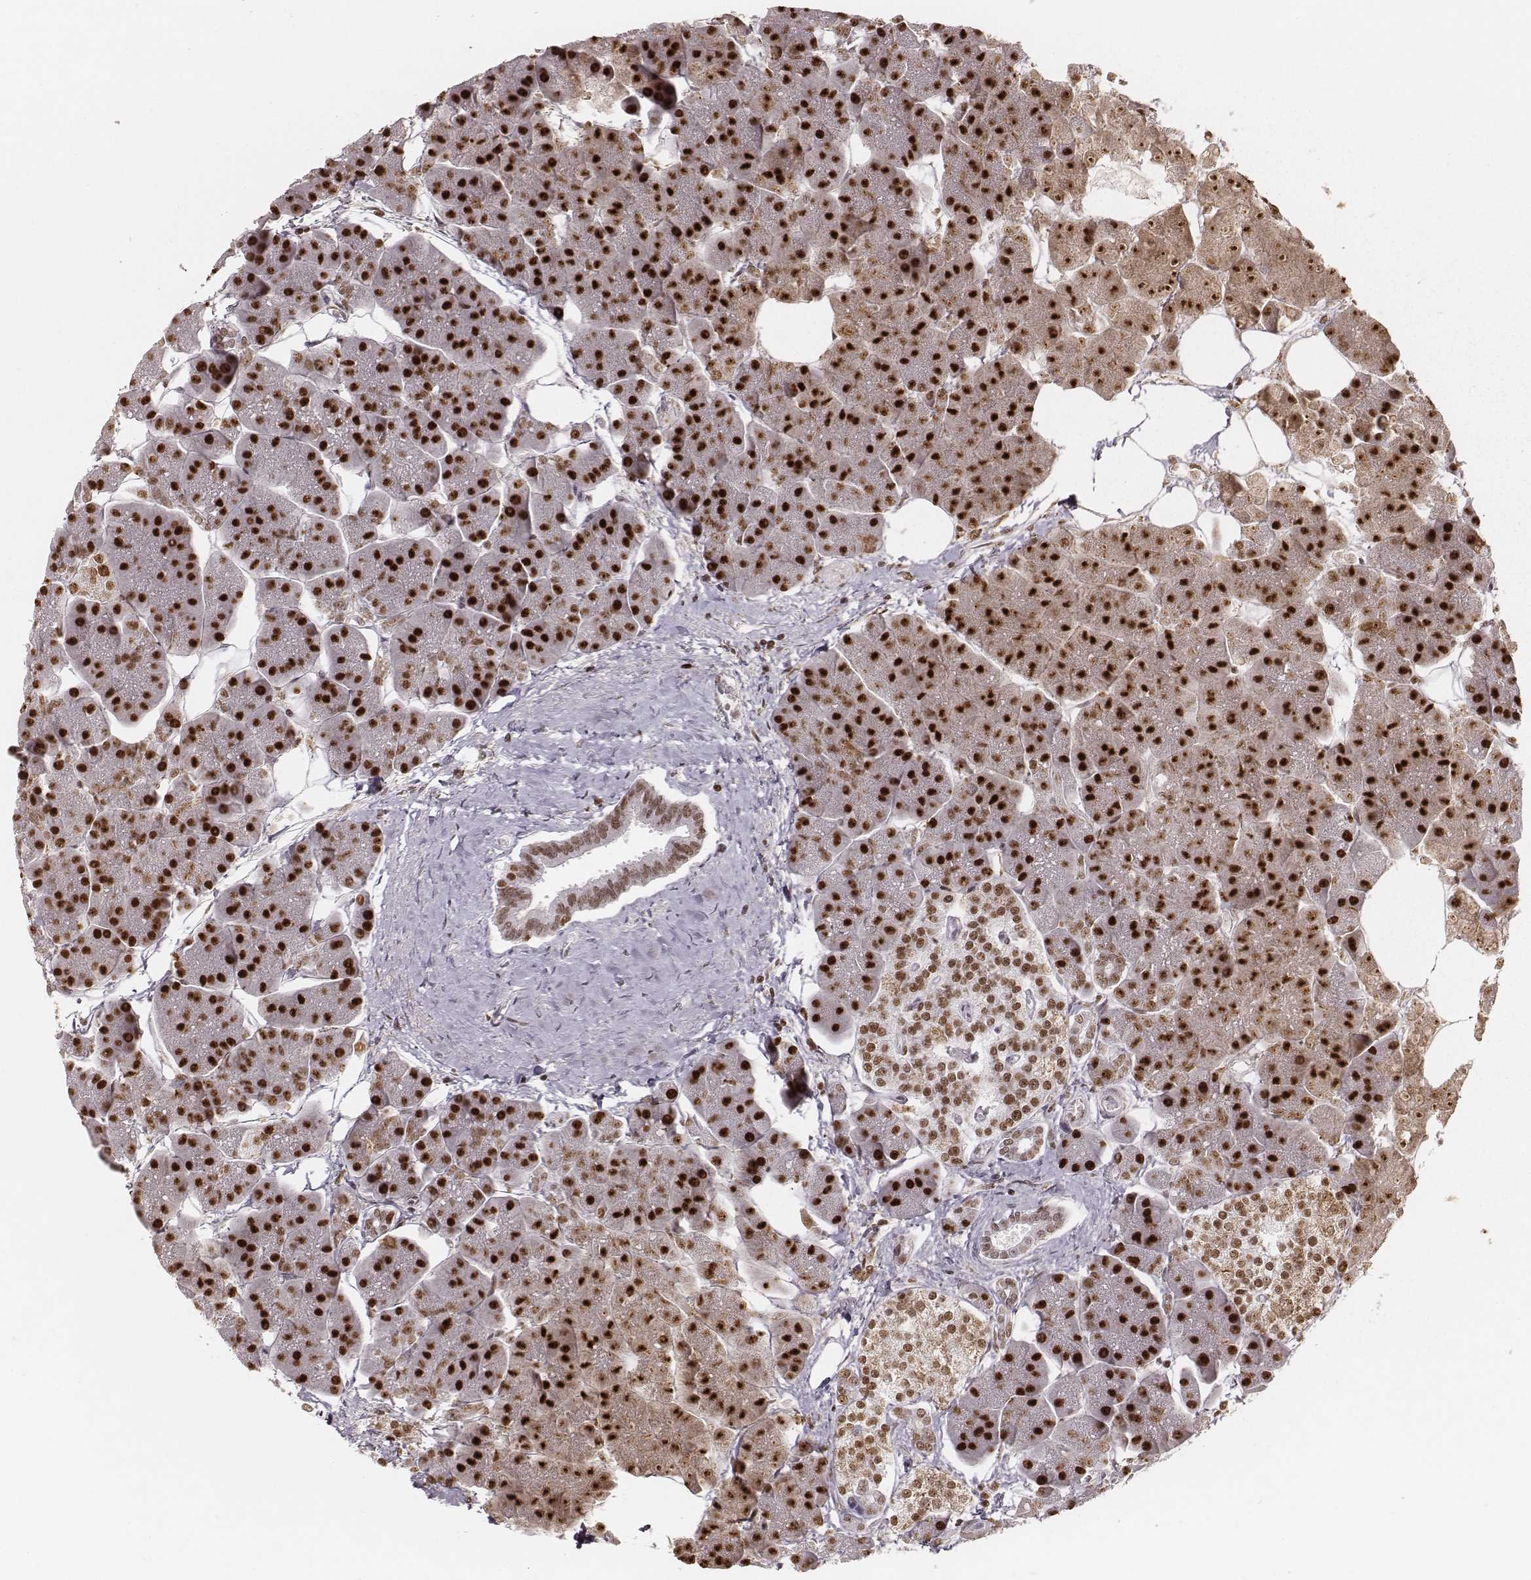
{"staining": {"intensity": "strong", "quantity": ">75%", "location": "nuclear"}, "tissue": "pancreas", "cell_type": "Exocrine glandular cells", "image_type": "normal", "snomed": [{"axis": "morphology", "description": "Normal tissue, NOS"}, {"axis": "topography", "description": "Adipose tissue"}, {"axis": "topography", "description": "Pancreas"}, {"axis": "topography", "description": "Peripheral nerve tissue"}], "caption": "Protein staining shows strong nuclear staining in about >75% of exocrine glandular cells in unremarkable pancreas.", "gene": "PARP1", "patient": {"sex": "female", "age": 58}}